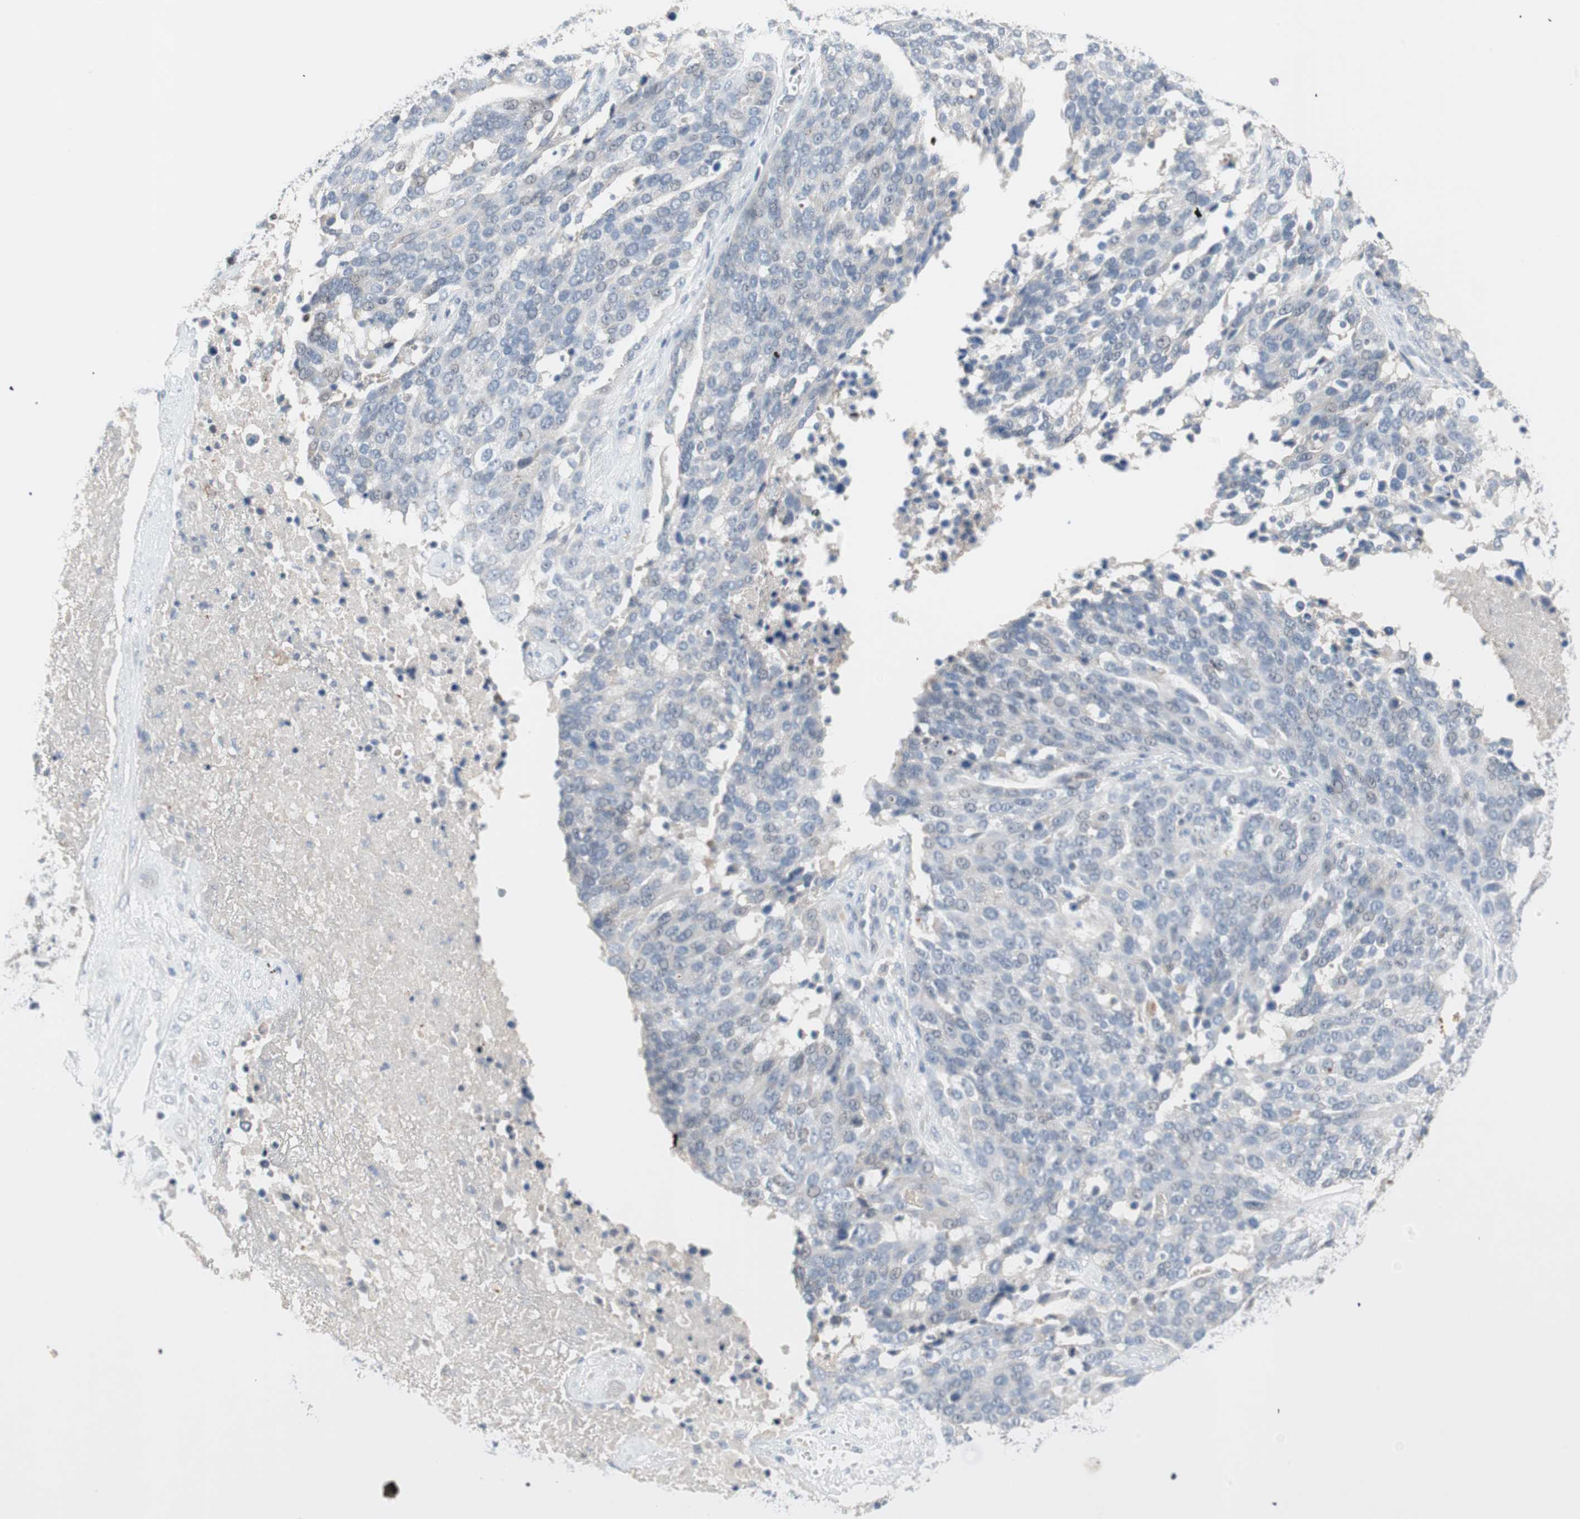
{"staining": {"intensity": "negative", "quantity": "none", "location": "none"}, "tissue": "ovarian cancer", "cell_type": "Tumor cells", "image_type": "cancer", "snomed": [{"axis": "morphology", "description": "Cystadenocarcinoma, serous, NOS"}, {"axis": "topography", "description": "Ovary"}], "caption": "Ovarian serous cystadenocarcinoma stained for a protein using immunohistochemistry displays no staining tumor cells.", "gene": "PDZK1", "patient": {"sex": "female", "age": 44}}